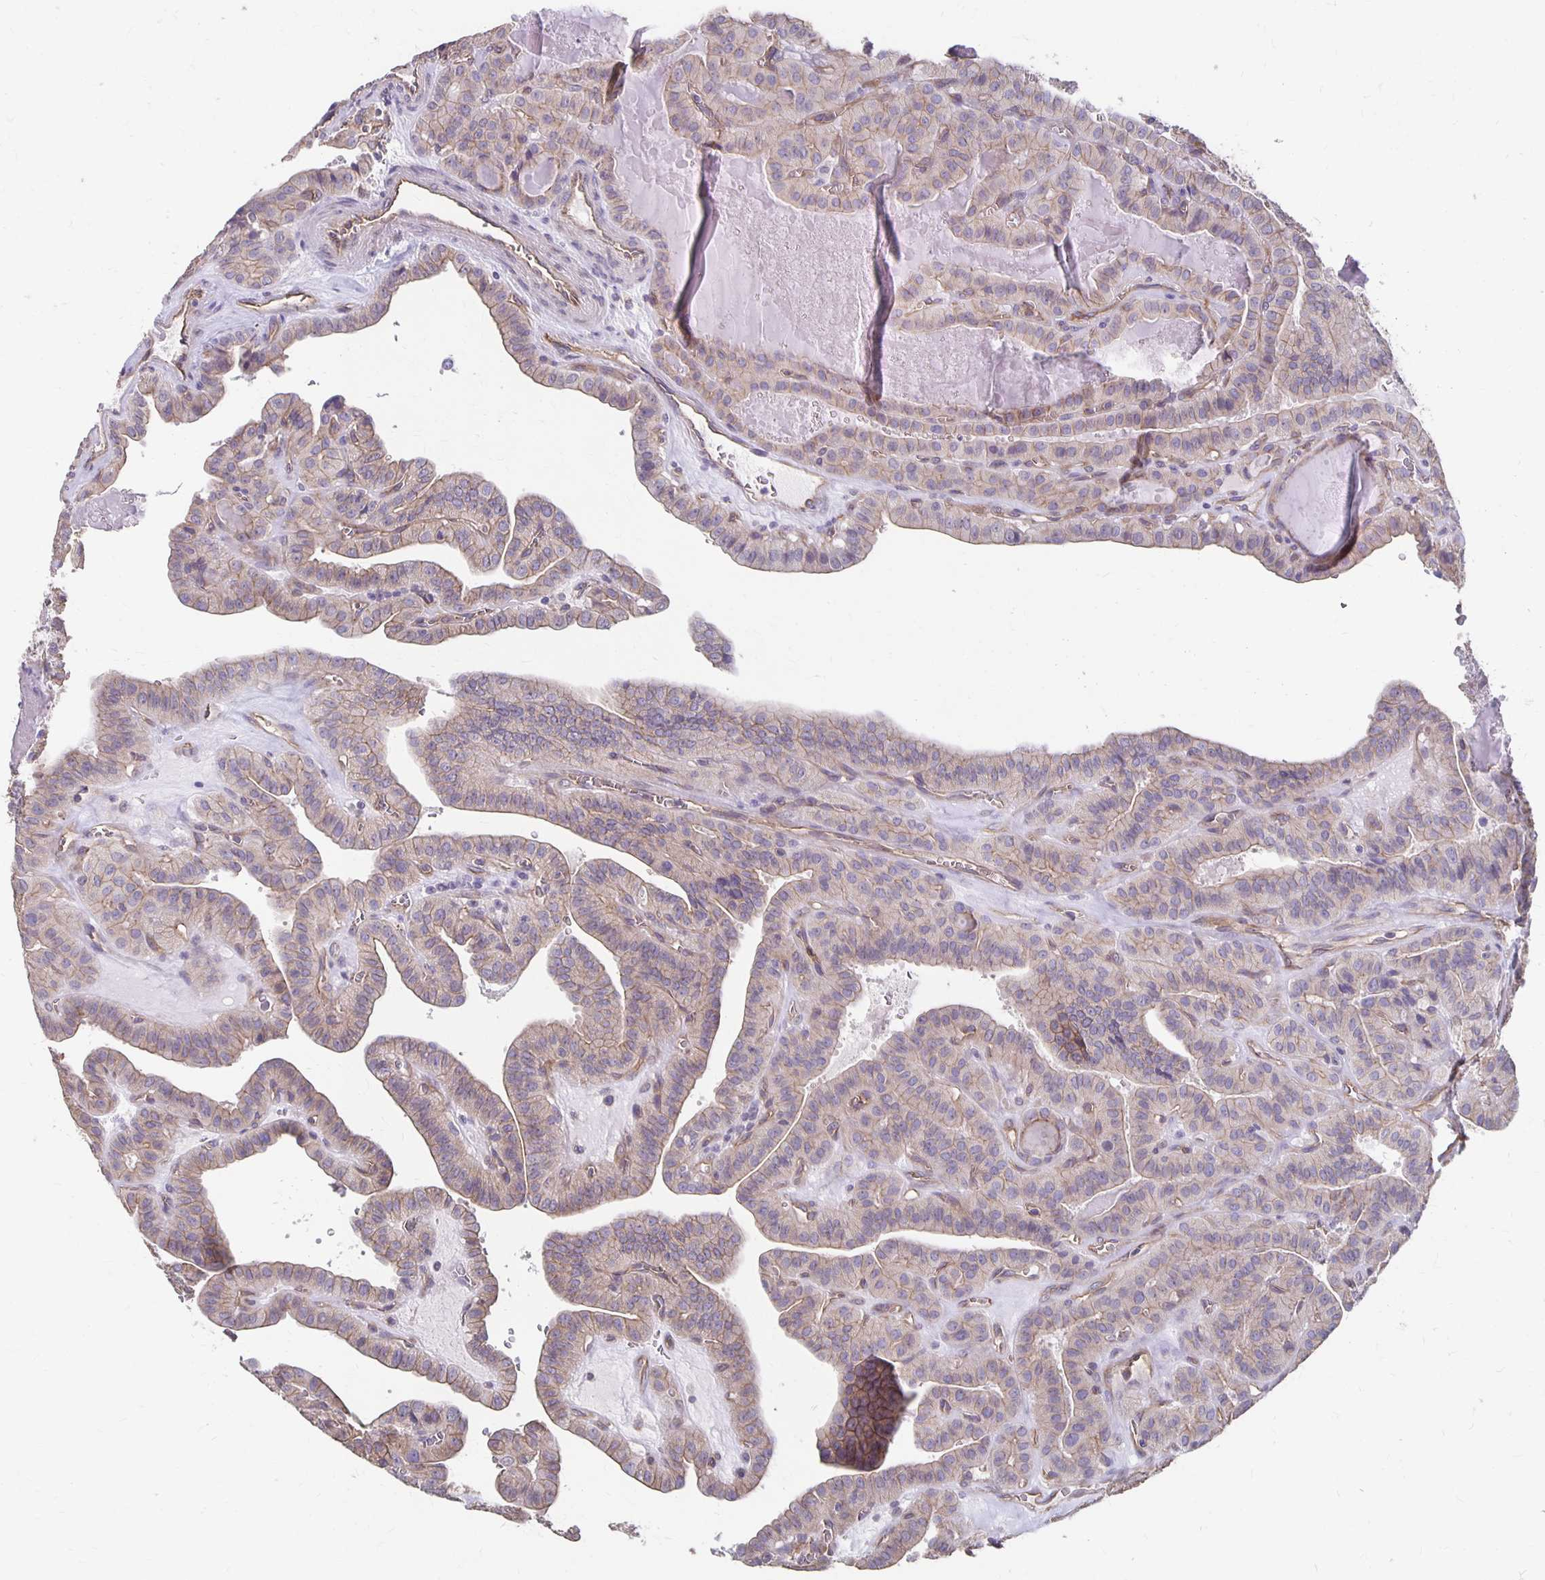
{"staining": {"intensity": "weak", "quantity": "25%-75%", "location": "cytoplasmic/membranous"}, "tissue": "thyroid cancer", "cell_type": "Tumor cells", "image_type": "cancer", "snomed": [{"axis": "morphology", "description": "Papillary adenocarcinoma, NOS"}, {"axis": "topography", "description": "Thyroid gland"}], "caption": "Papillary adenocarcinoma (thyroid) stained for a protein (brown) reveals weak cytoplasmic/membranous positive staining in about 25%-75% of tumor cells.", "gene": "PPP1R3E", "patient": {"sex": "male", "age": 52}}